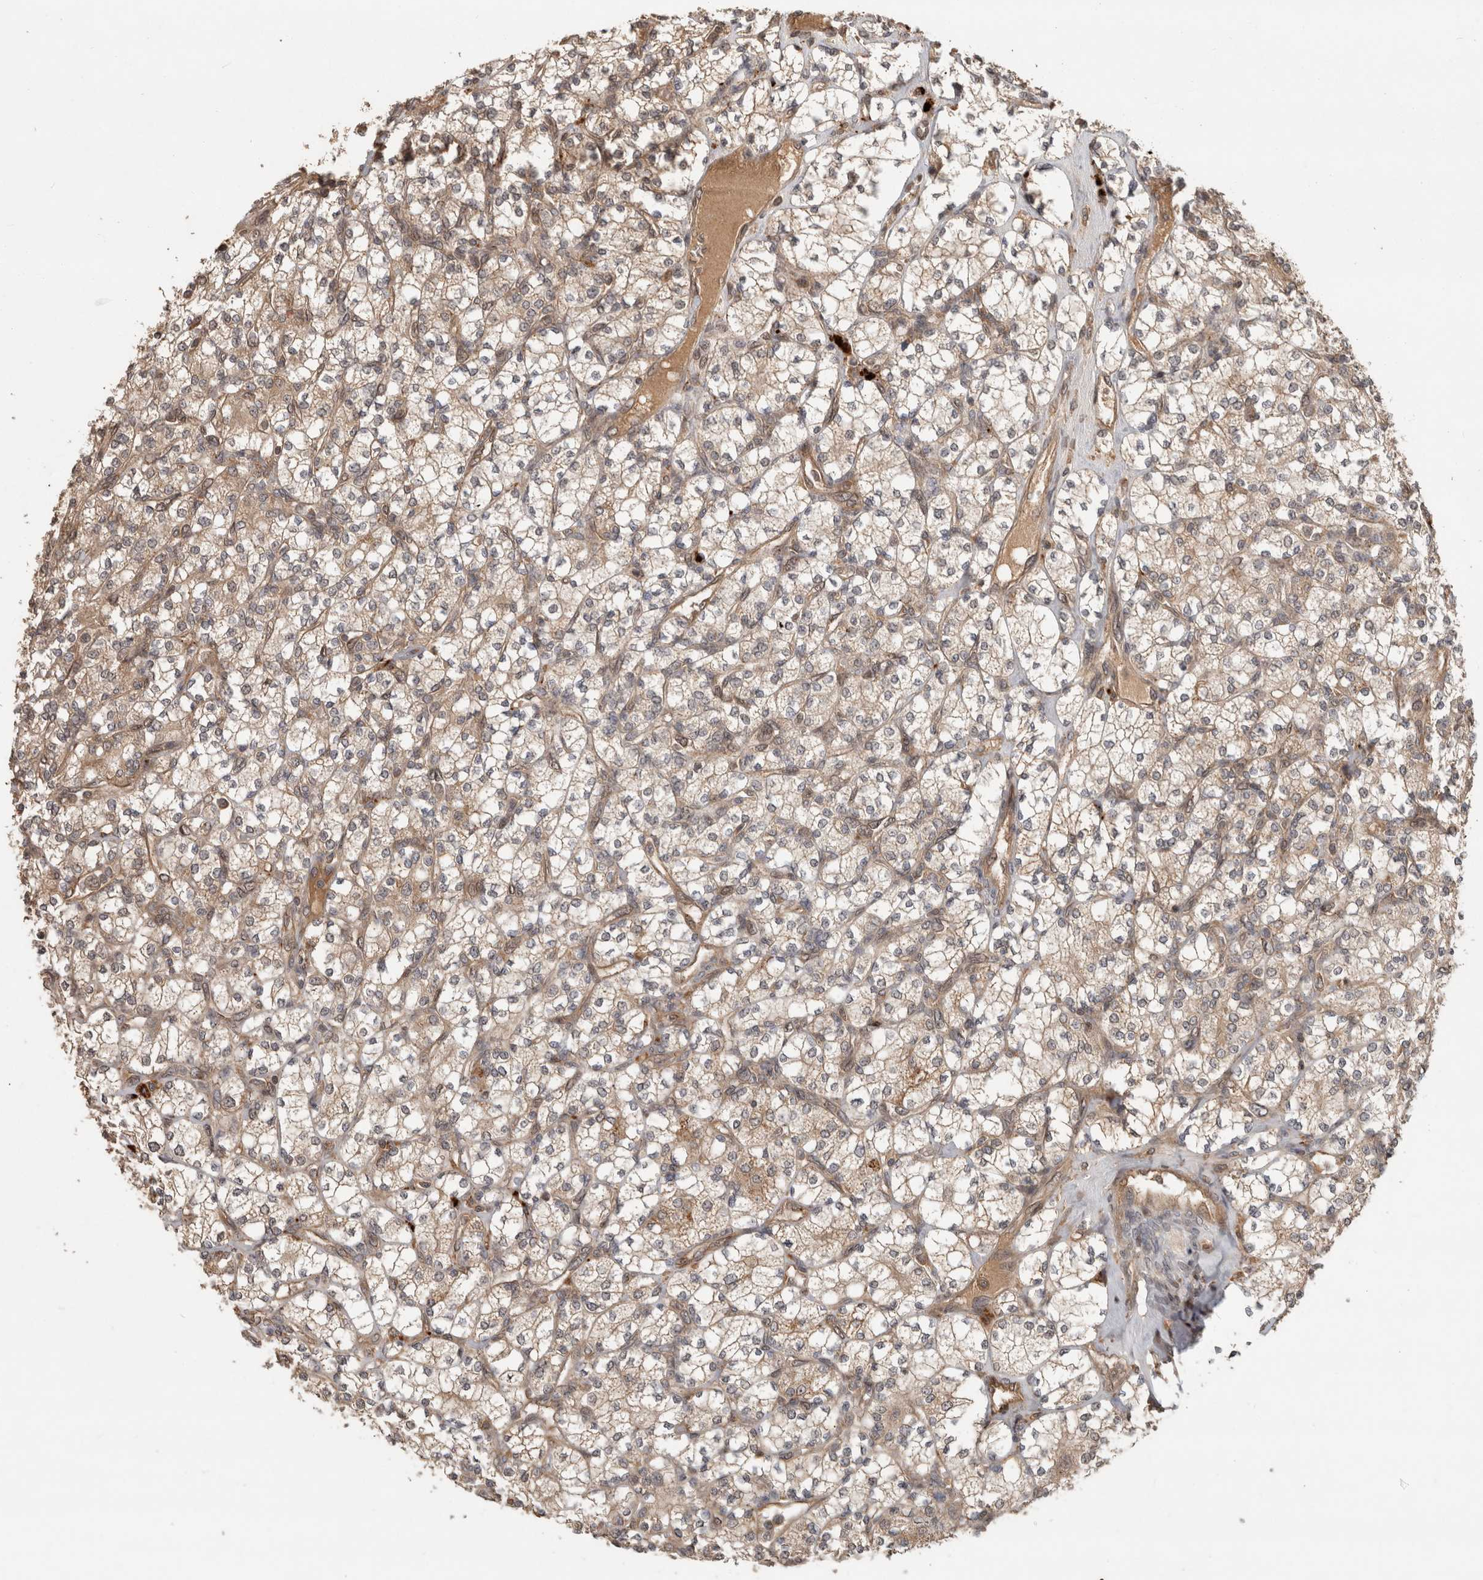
{"staining": {"intensity": "weak", "quantity": ">75%", "location": "cytoplasmic/membranous"}, "tissue": "renal cancer", "cell_type": "Tumor cells", "image_type": "cancer", "snomed": [{"axis": "morphology", "description": "Adenocarcinoma, NOS"}, {"axis": "topography", "description": "Kidney"}], "caption": "The histopathology image shows a brown stain indicating the presence of a protein in the cytoplasmic/membranous of tumor cells in renal cancer (adenocarcinoma). (Stains: DAB in brown, nuclei in blue, Microscopy: brightfield microscopy at high magnification).", "gene": "PITPNC1", "patient": {"sex": "male", "age": 77}}